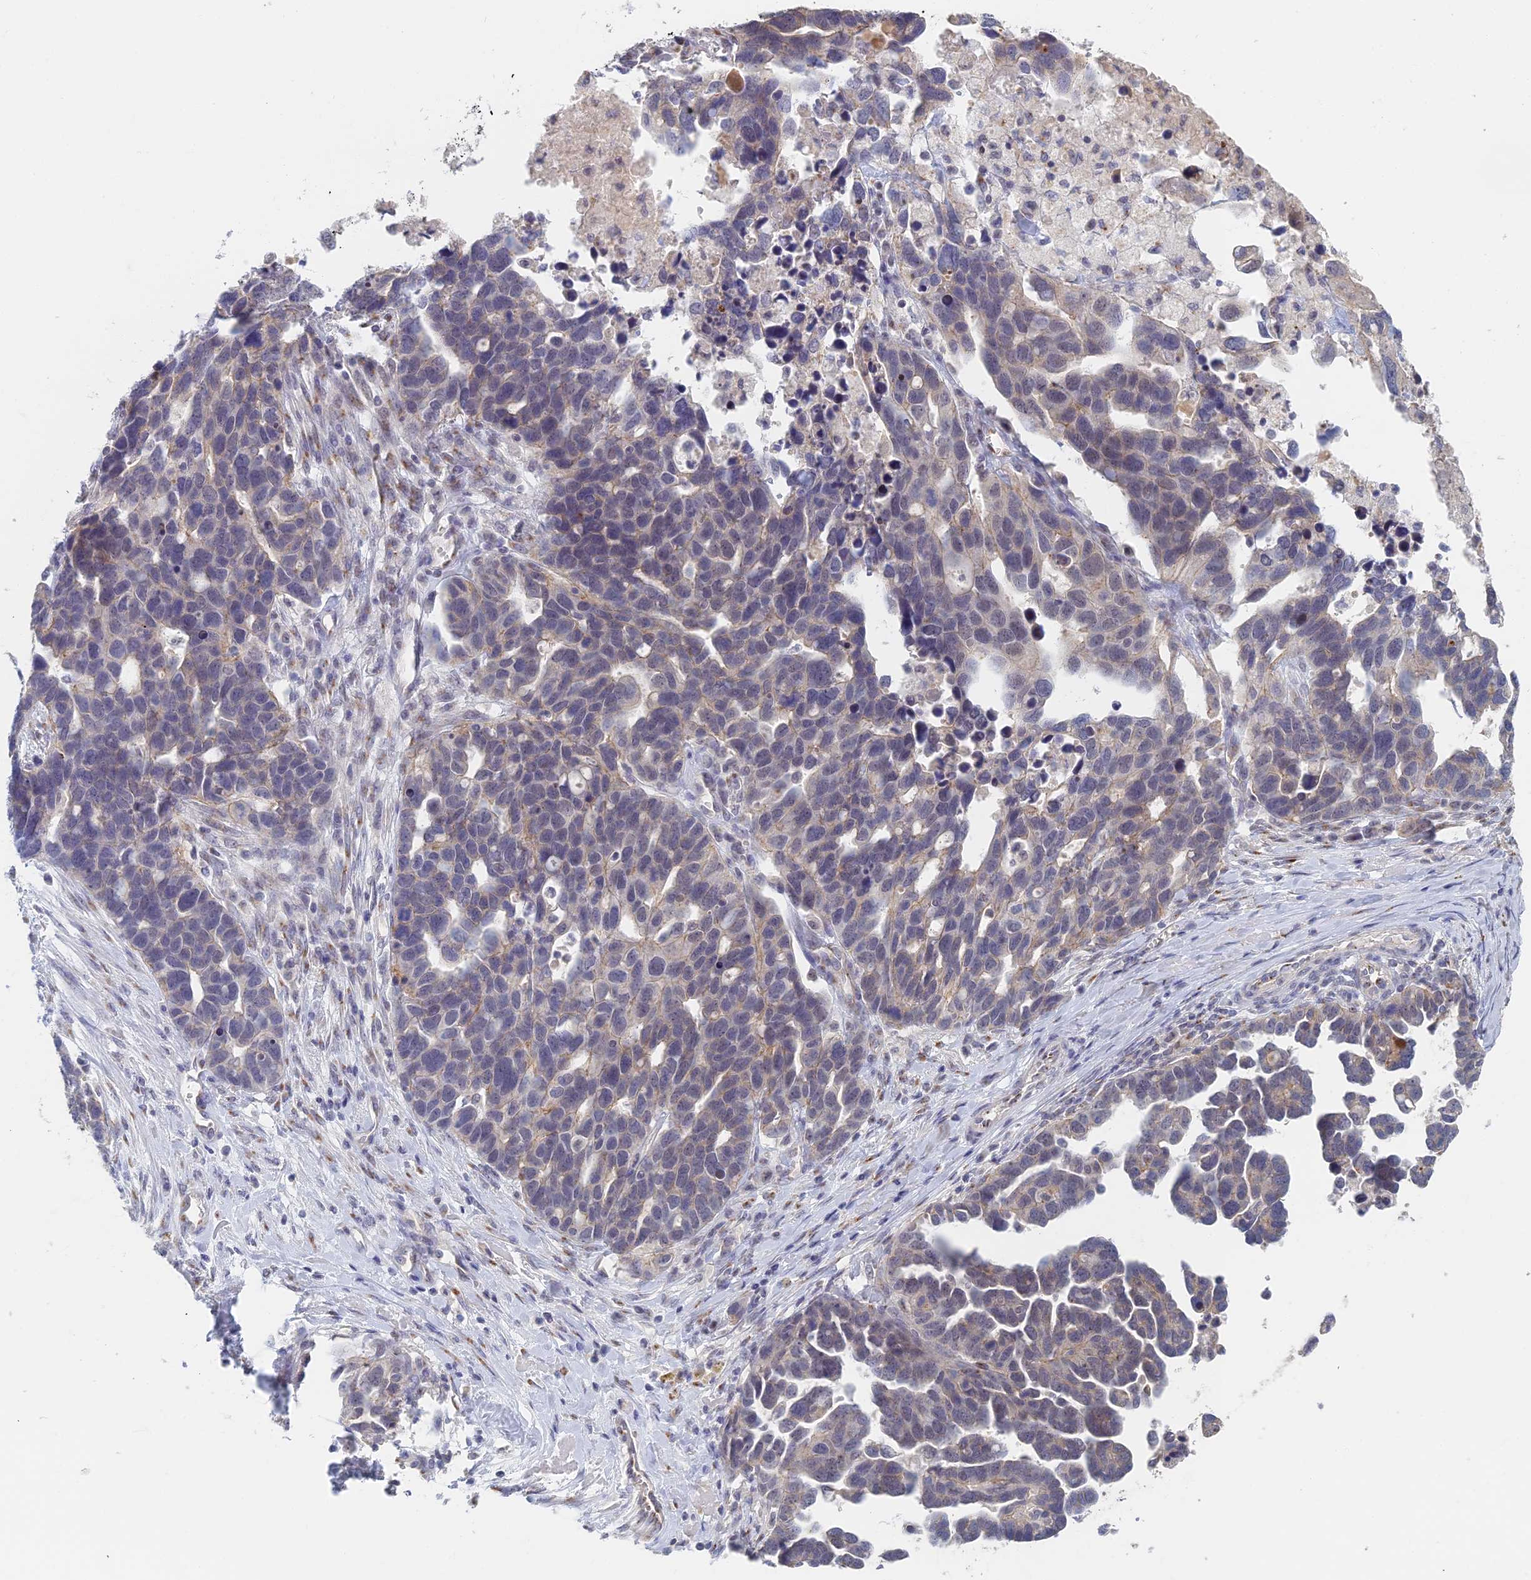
{"staining": {"intensity": "negative", "quantity": "none", "location": "none"}, "tissue": "ovarian cancer", "cell_type": "Tumor cells", "image_type": "cancer", "snomed": [{"axis": "morphology", "description": "Cystadenocarcinoma, serous, NOS"}, {"axis": "topography", "description": "Ovary"}], "caption": "Immunohistochemistry micrograph of human ovarian cancer stained for a protein (brown), which shows no expression in tumor cells. (DAB immunohistochemistry with hematoxylin counter stain).", "gene": "GPATCH1", "patient": {"sex": "female", "age": 54}}